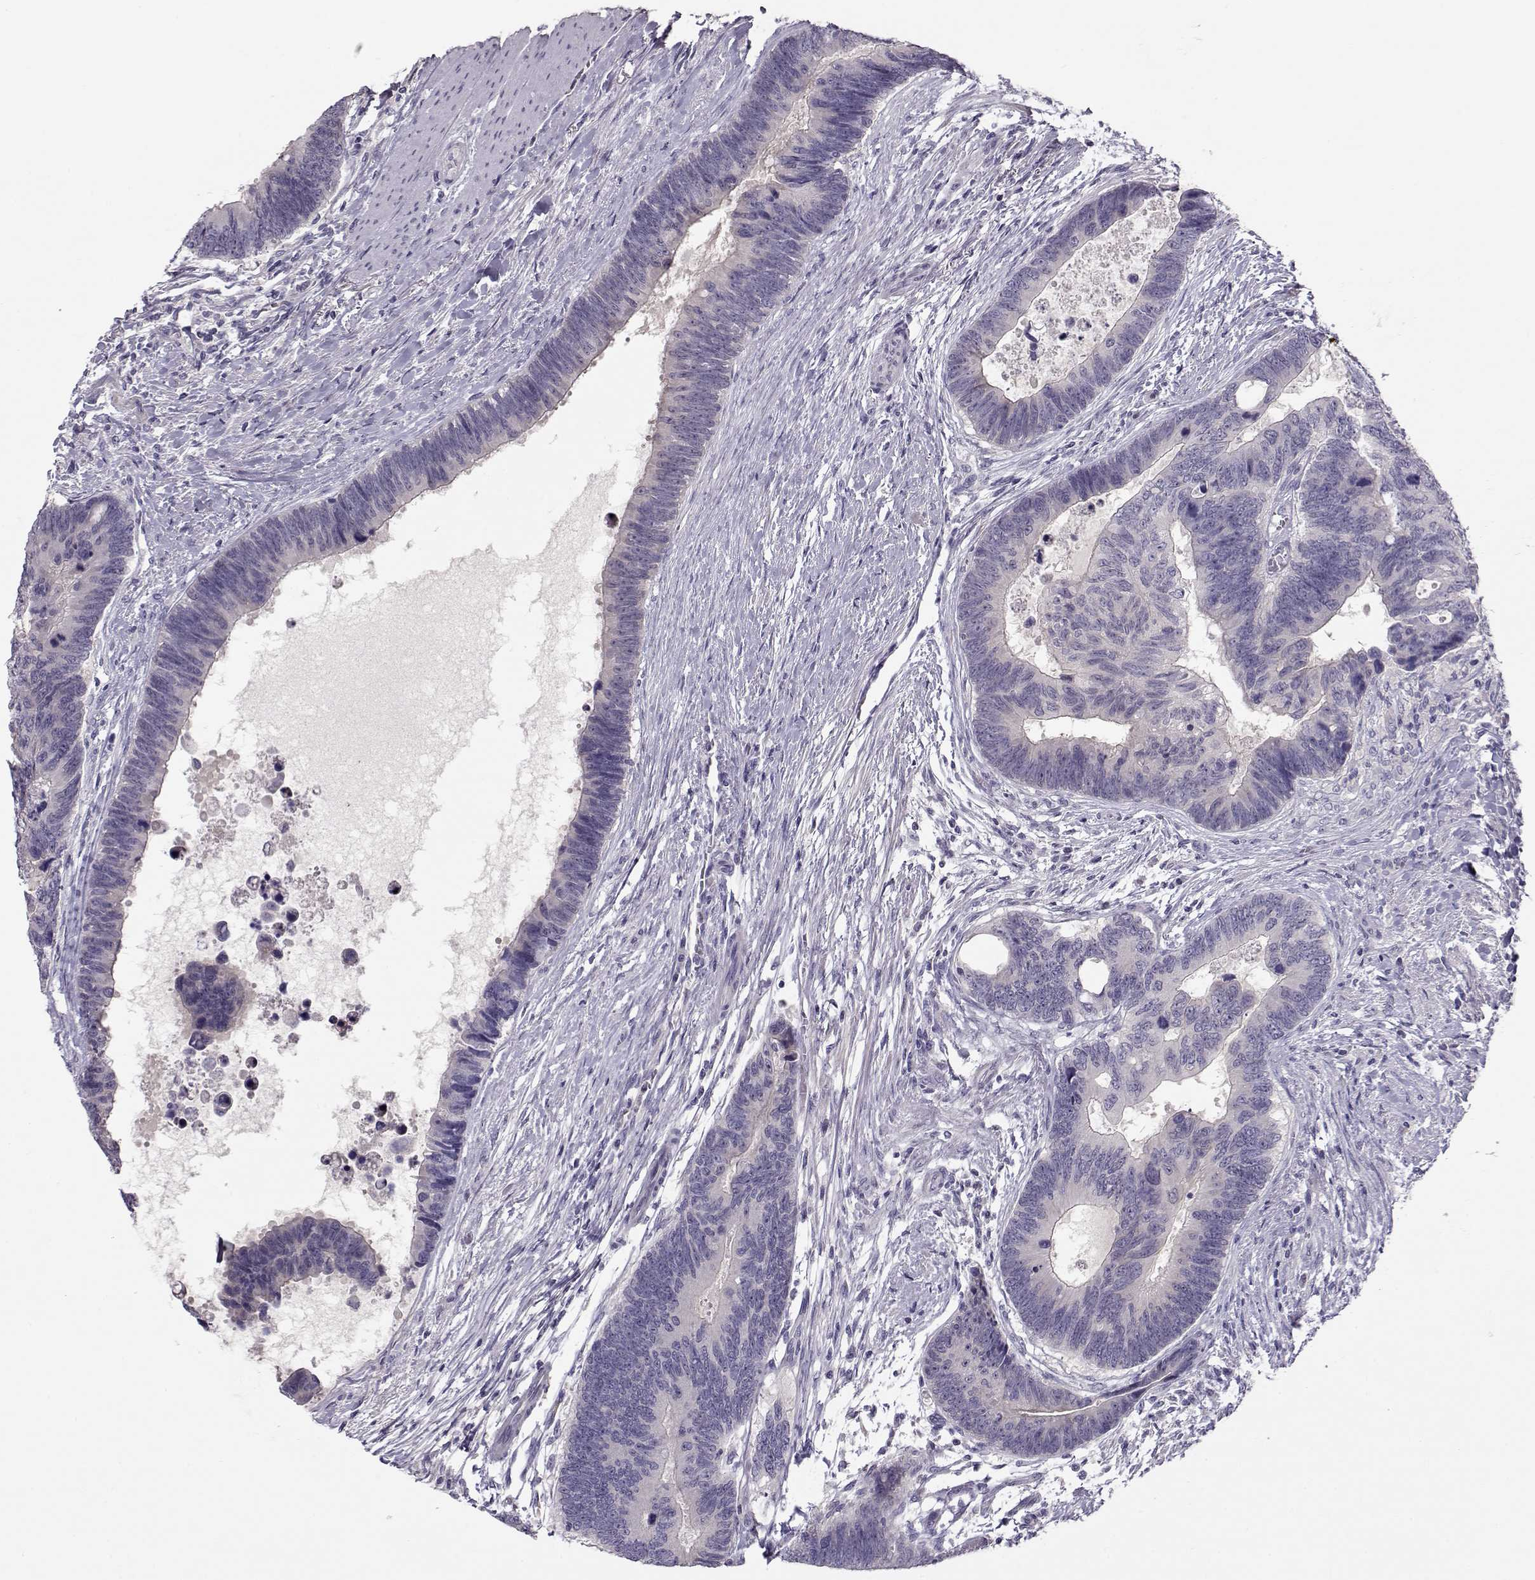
{"staining": {"intensity": "negative", "quantity": "none", "location": "none"}, "tissue": "colorectal cancer", "cell_type": "Tumor cells", "image_type": "cancer", "snomed": [{"axis": "morphology", "description": "Adenocarcinoma, NOS"}, {"axis": "topography", "description": "Colon"}], "caption": "Tumor cells show no significant positivity in colorectal cancer (adenocarcinoma). (DAB immunohistochemistry with hematoxylin counter stain).", "gene": "GRK1", "patient": {"sex": "female", "age": 77}}